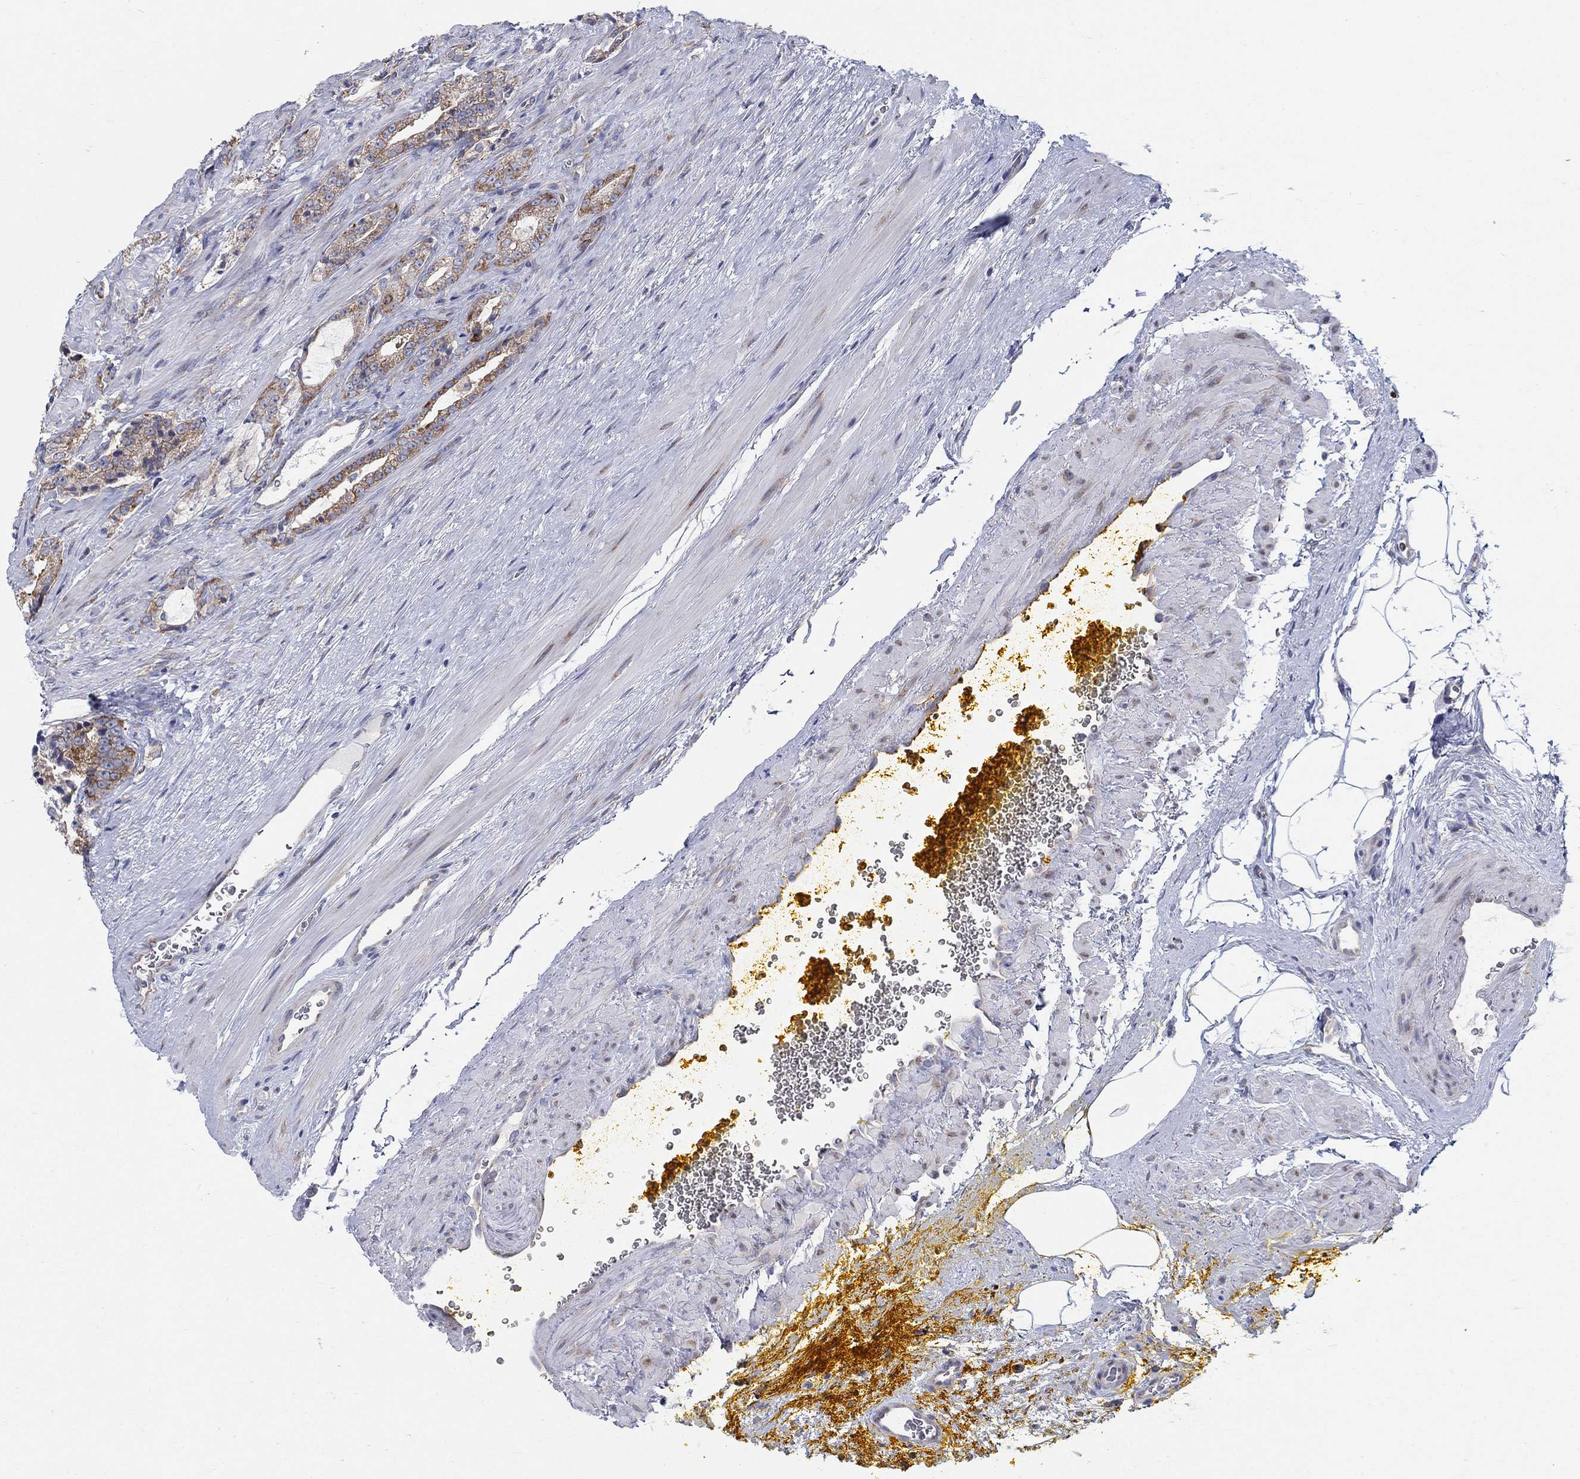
{"staining": {"intensity": "strong", "quantity": "25%-75%", "location": "cytoplasmic/membranous"}, "tissue": "prostate cancer", "cell_type": "Tumor cells", "image_type": "cancer", "snomed": [{"axis": "morphology", "description": "Adenocarcinoma, NOS"}, {"axis": "topography", "description": "Prostate"}], "caption": "Tumor cells demonstrate high levels of strong cytoplasmic/membranous expression in approximately 25%-75% of cells in human adenocarcinoma (prostate).", "gene": "TMEM59", "patient": {"sex": "male", "age": 67}}